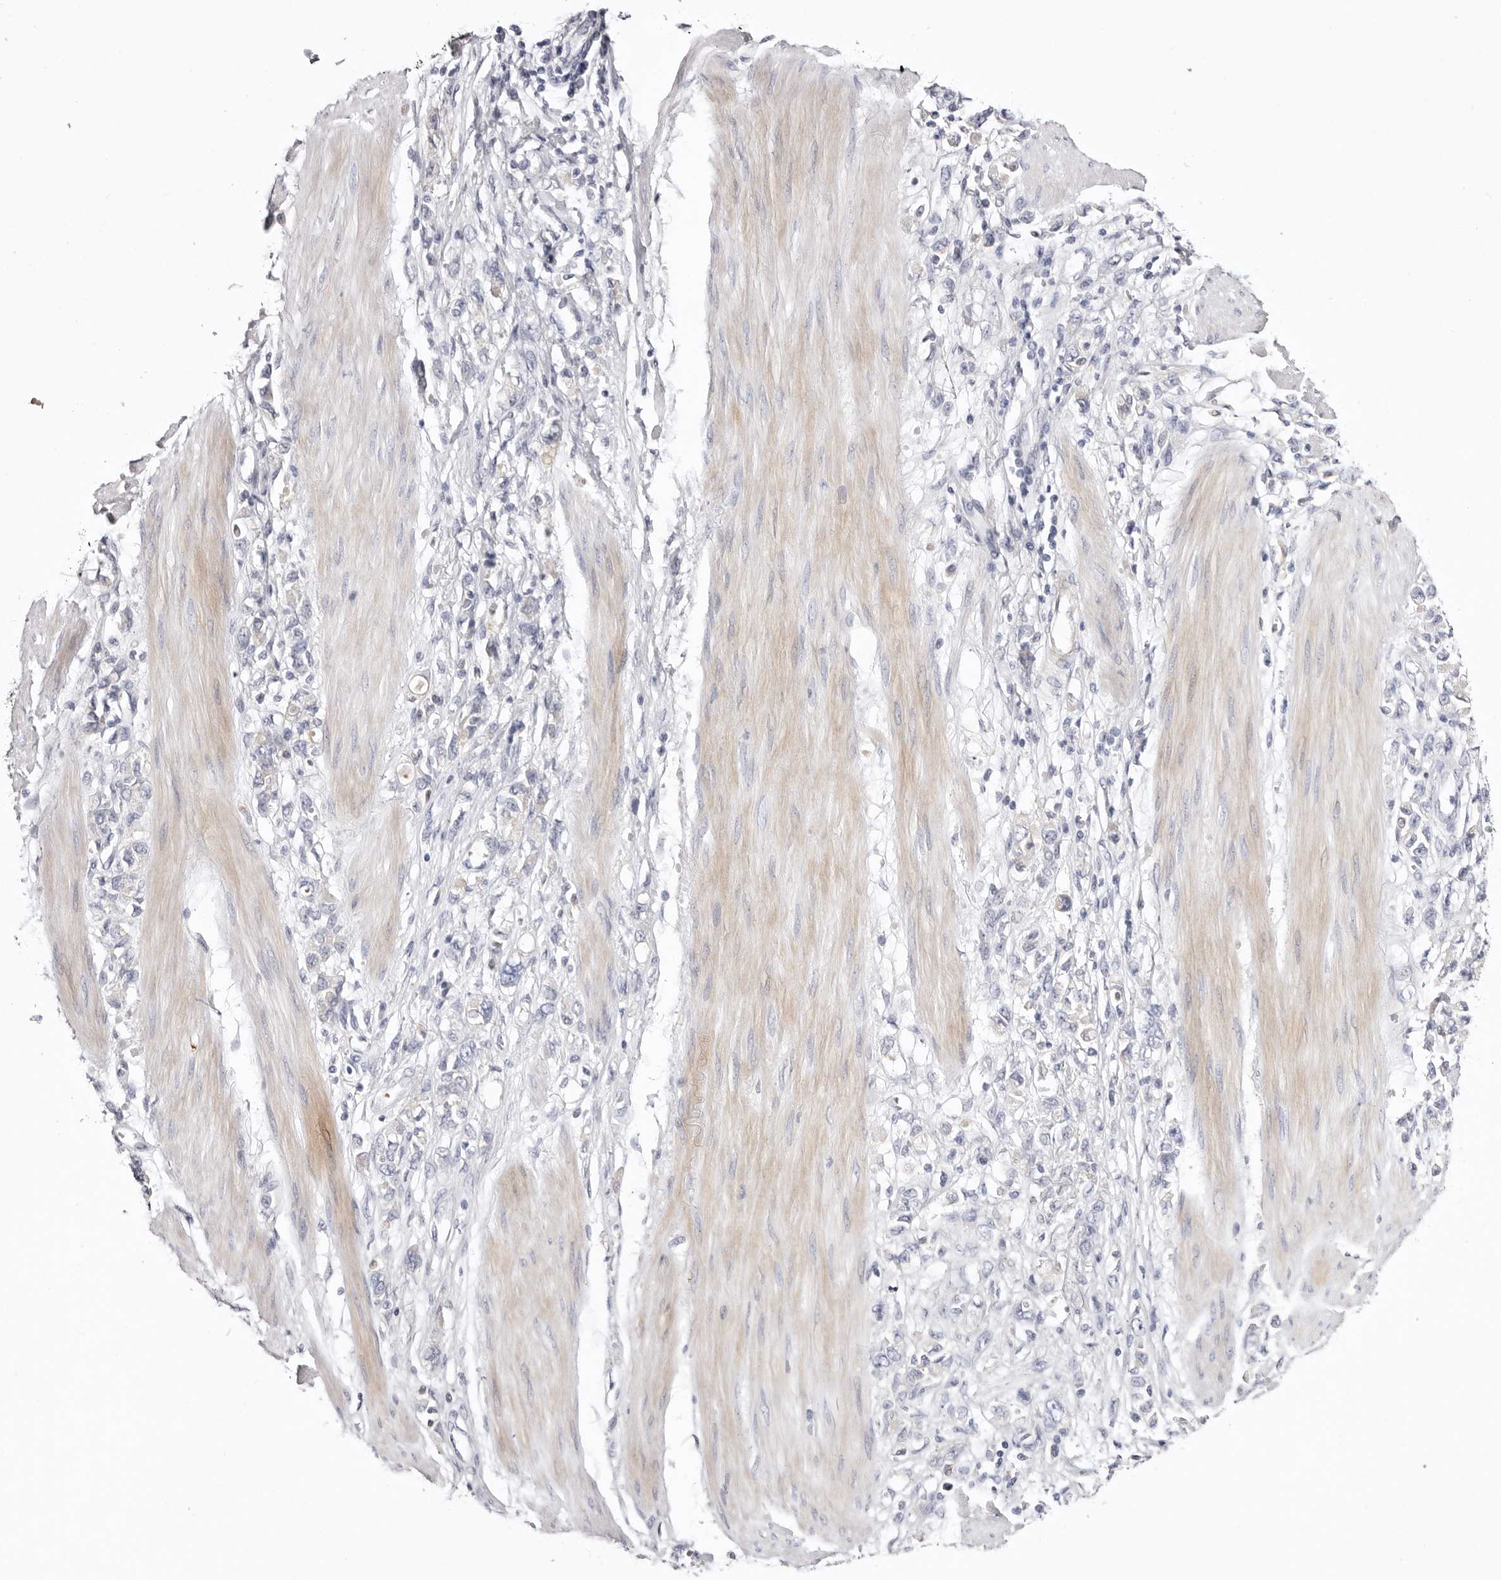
{"staining": {"intensity": "negative", "quantity": "none", "location": "none"}, "tissue": "stomach cancer", "cell_type": "Tumor cells", "image_type": "cancer", "snomed": [{"axis": "morphology", "description": "Adenocarcinoma, NOS"}, {"axis": "topography", "description": "Stomach"}], "caption": "The image shows no significant staining in tumor cells of stomach cancer (adenocarcinoma).", "gene": "LMLN", "patient": {"sex": "female", "age": 76}}